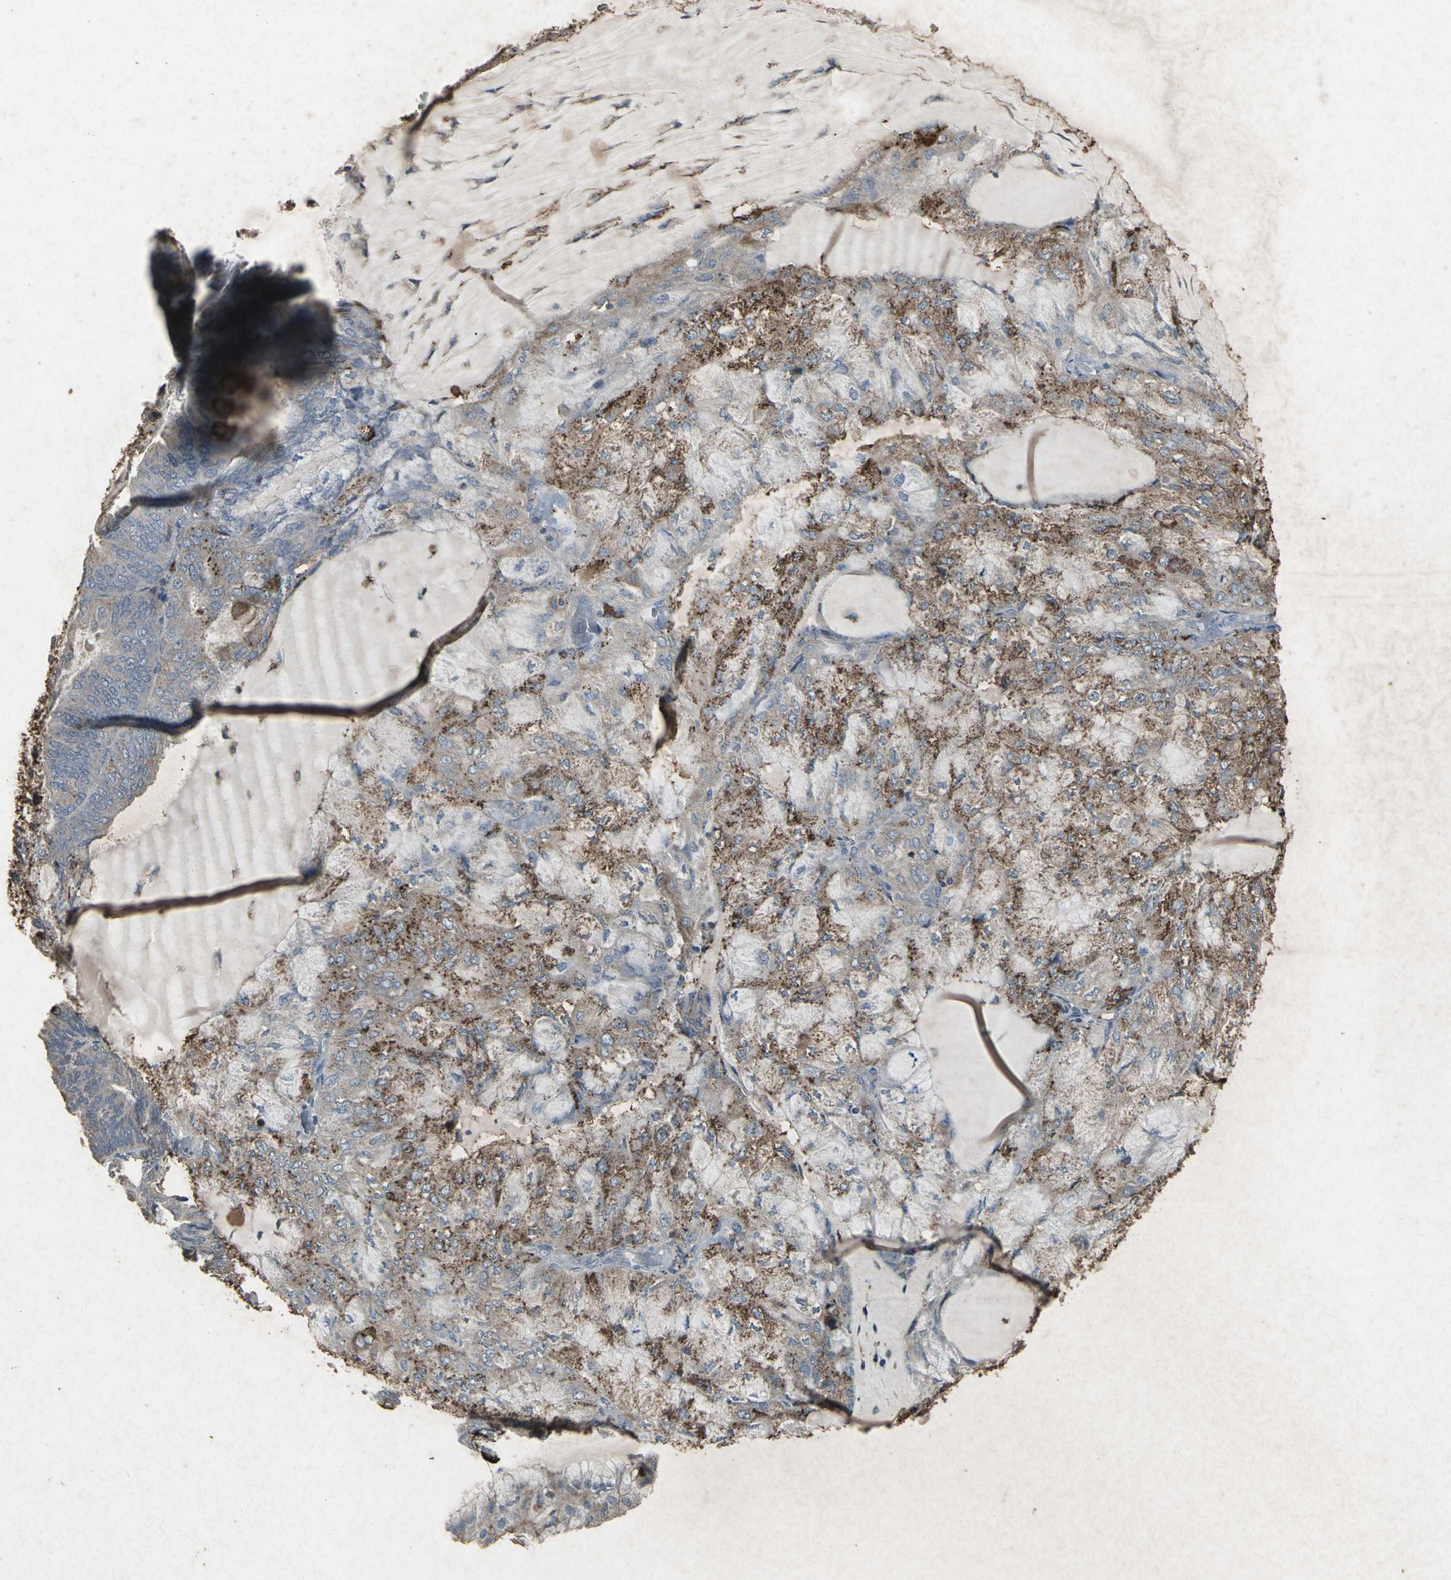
{"staining": {"intensity": "strong", "quantity": "25%-75%", "location": "cytoplasmic/membranous"}, "tissue": "endometrial cancer", "cell_type": "Tumor cells", "image_type": "cancer", "snomed": [{"axis": "morphology", "description": "Adenocarcinoma, NOS"}, {"axis": "topography", "description": "Endometrium"}], "caption": "Immunohistochemistry (IHC) histopathology image of neoplastic tissue: human adenocarcinoma (endometrial) stained using IHC reveals high levels of strong protein expression localized specifically in the cytoplasmic/membranous of tumor cells, appearing as a cytoplasmic/membranous brown color.", "gene": "CCR9", "patient": {"sex": "female", "age": 81}}